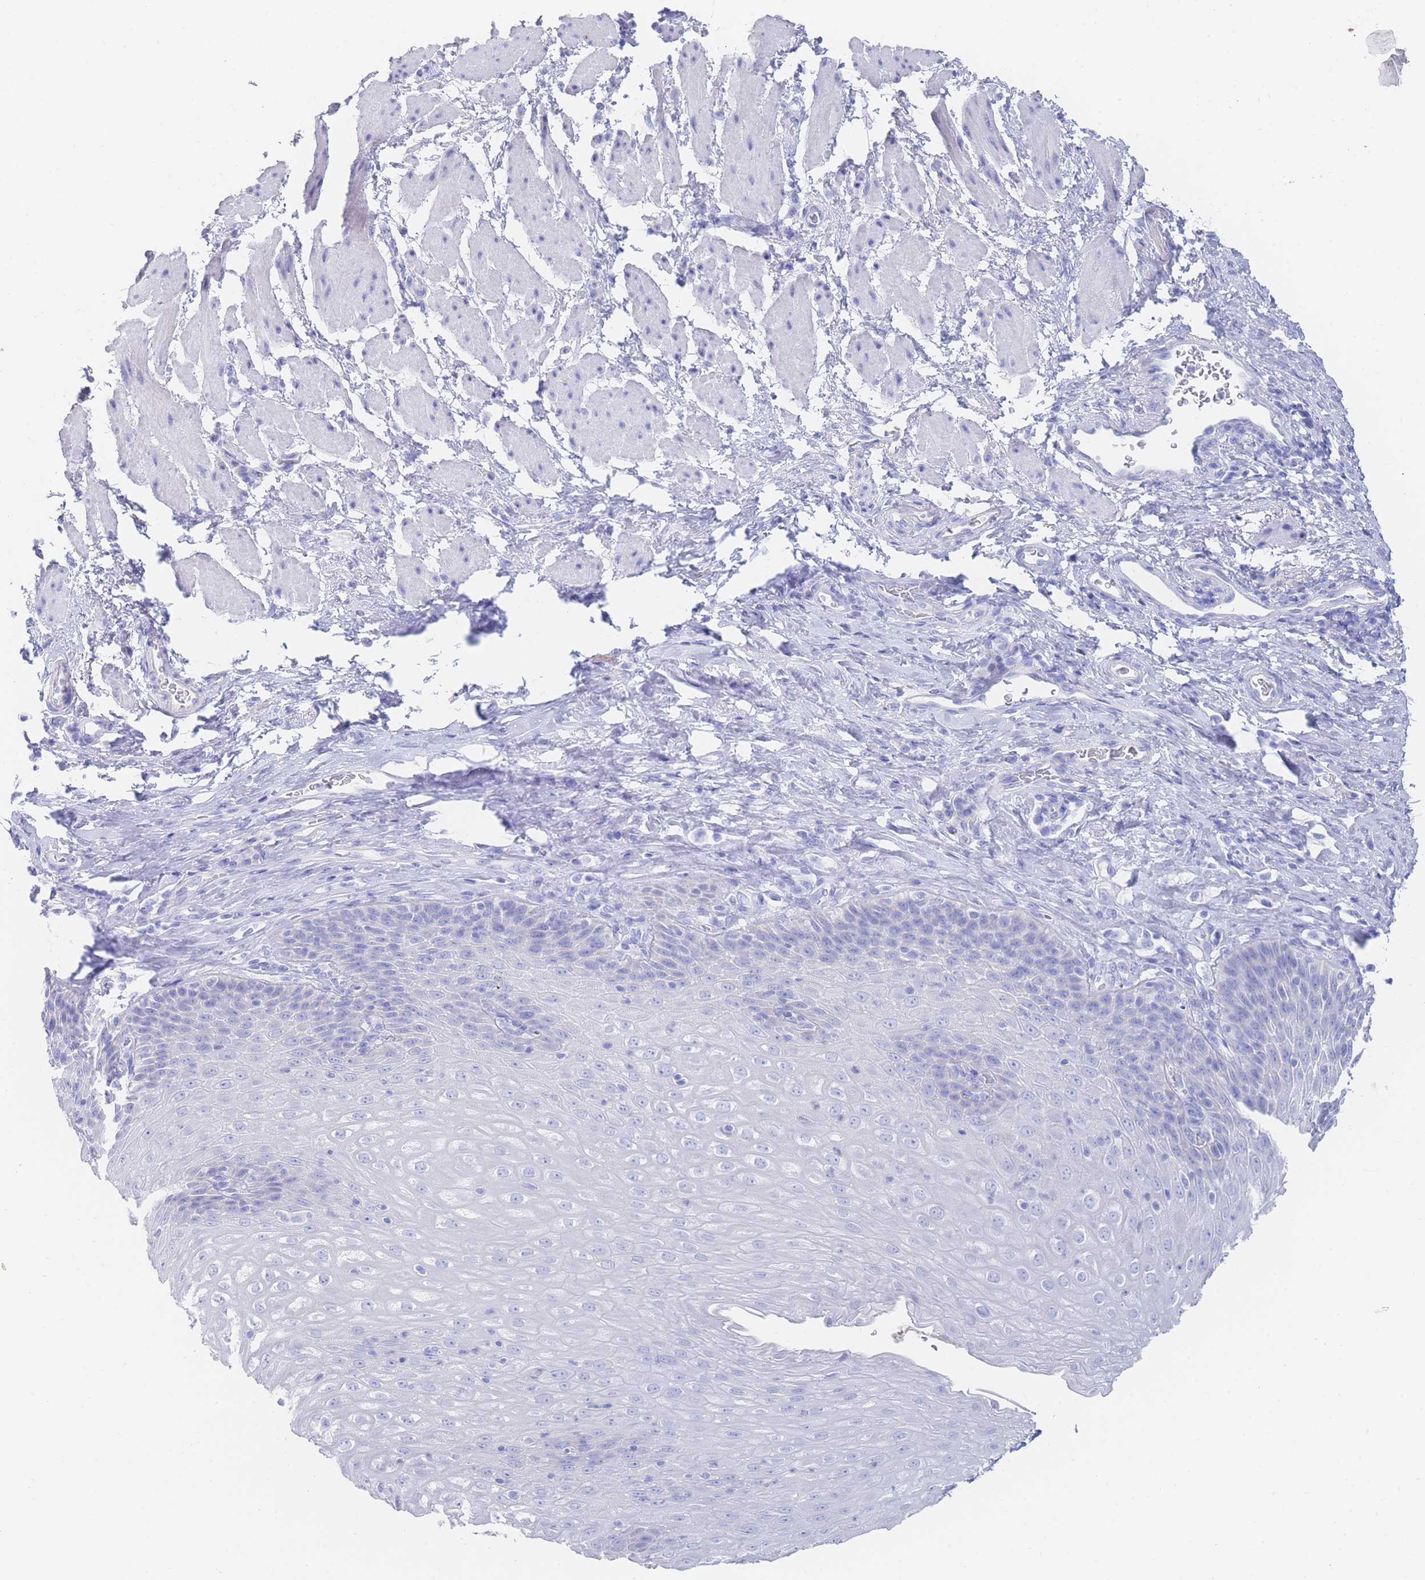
{"staining": {"intensity": "negative", "quantity": "none", "location": "none"}, "tissue": "esophagus", "cell_type": "Squamous epithelial cells", "image_type": "normal", "snomed": [{"axis": "morphology", "description": "Normal tissue, NOS"}, {"axis": "topography", "description": "Esophagus"}], "caption": "Photomicrograph shows no significant protein positivity in squamous epithelial cells of unremarkable esophagus. Brightfield microscopy of IHC stained with DAB (brown) and hematoxylin (blue), captured at high magnification.", "gene": "LRRC37A2", "patient": {"sex": "female", "age": 61}}